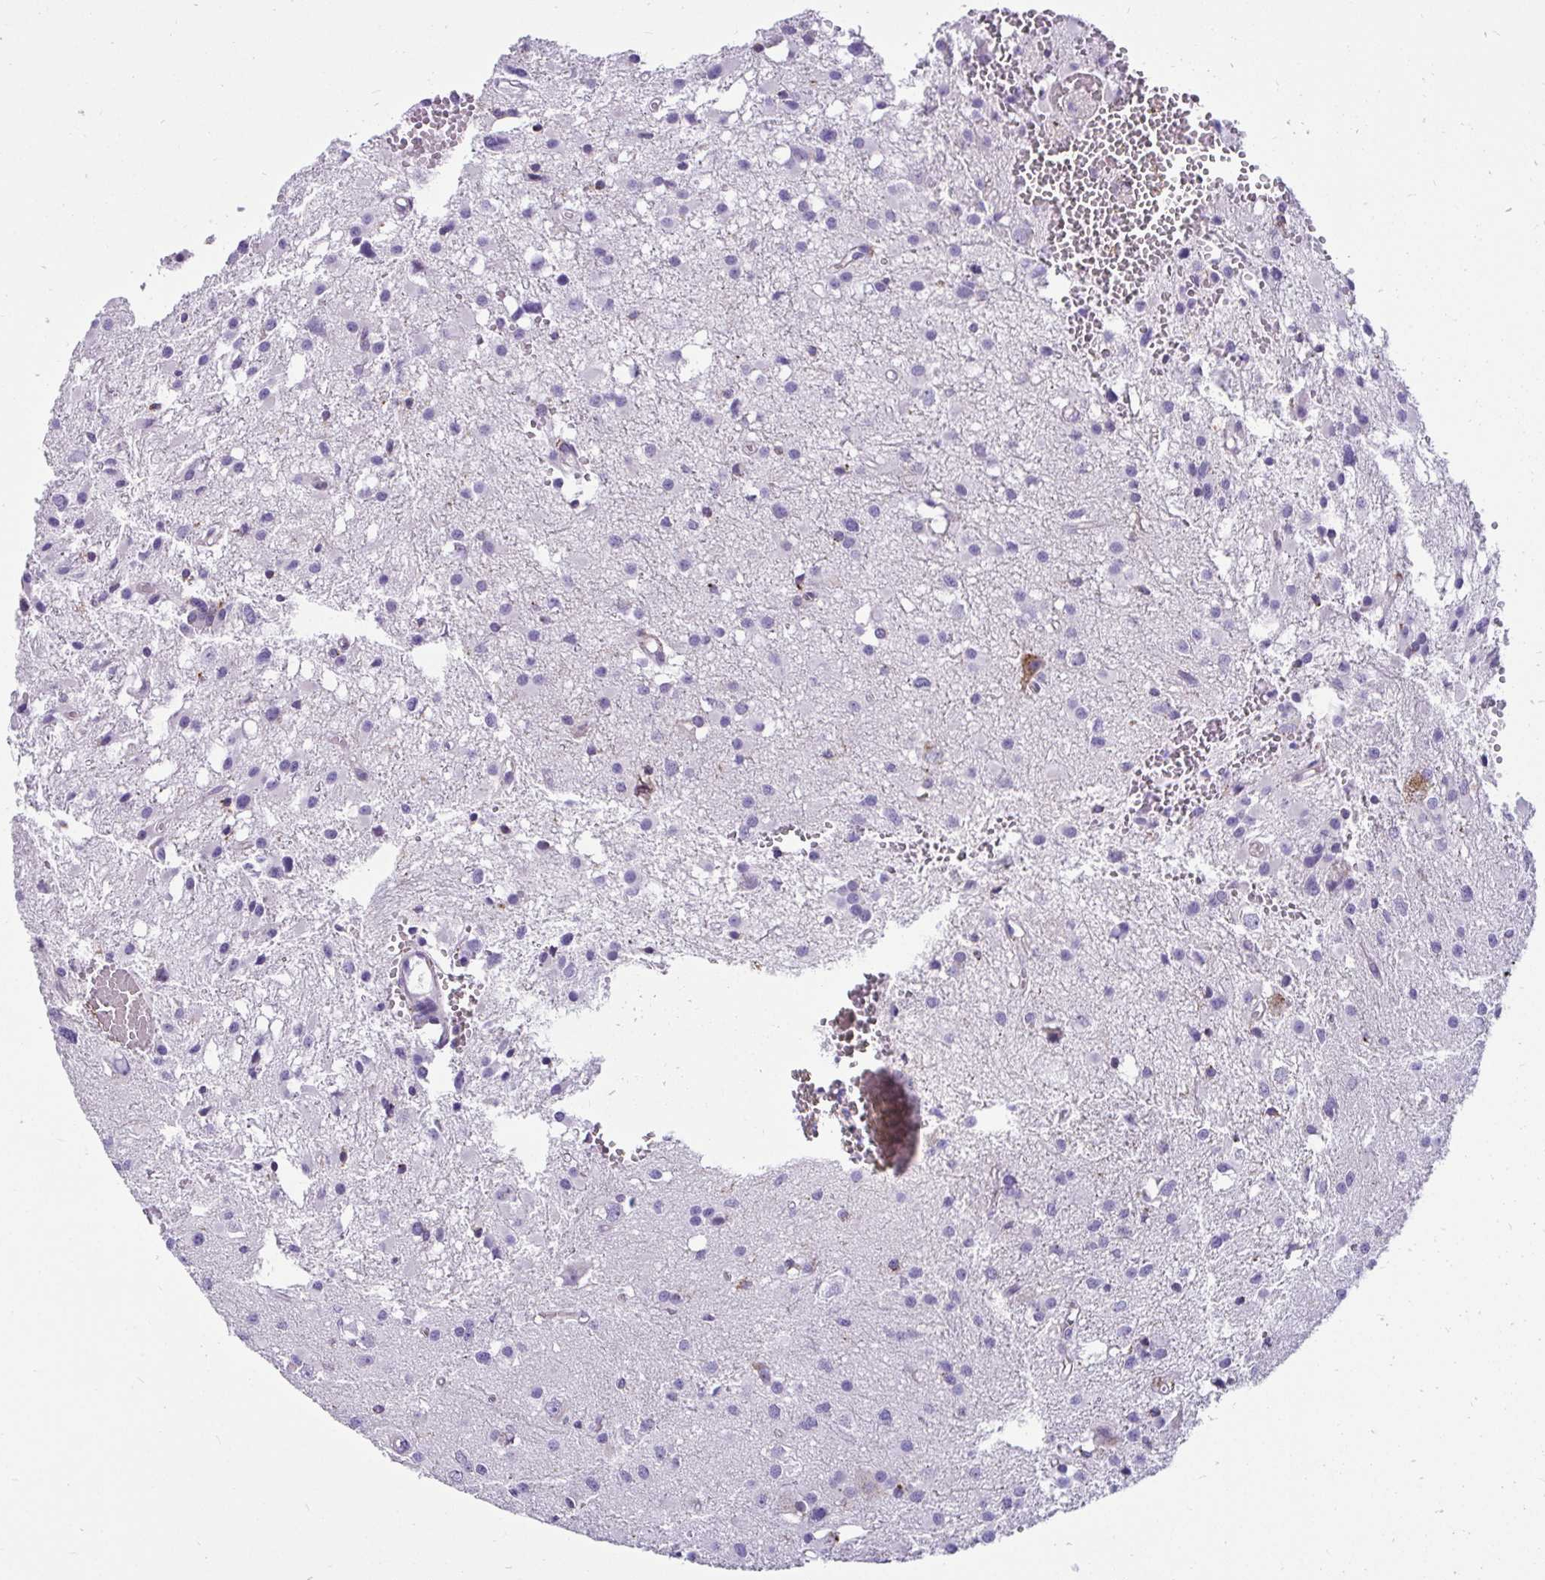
{"staining": {"intensity": "negative", "quantity": "none", "location": "none"}, "tissue": "glioma", "cell_type": "Tumor cells", "image_type": "cancer", "snomed": [{"axis": "morphology", "description": "Glioma, malignant, High grade"}, {"axis": "topography", "description": "Brain"}], "caption": "The histopathology image demonstrates no significant expression in tumor cells of glioma.", "gene": "CTSZ", "patient": {"sex": "male", "age": 54}}